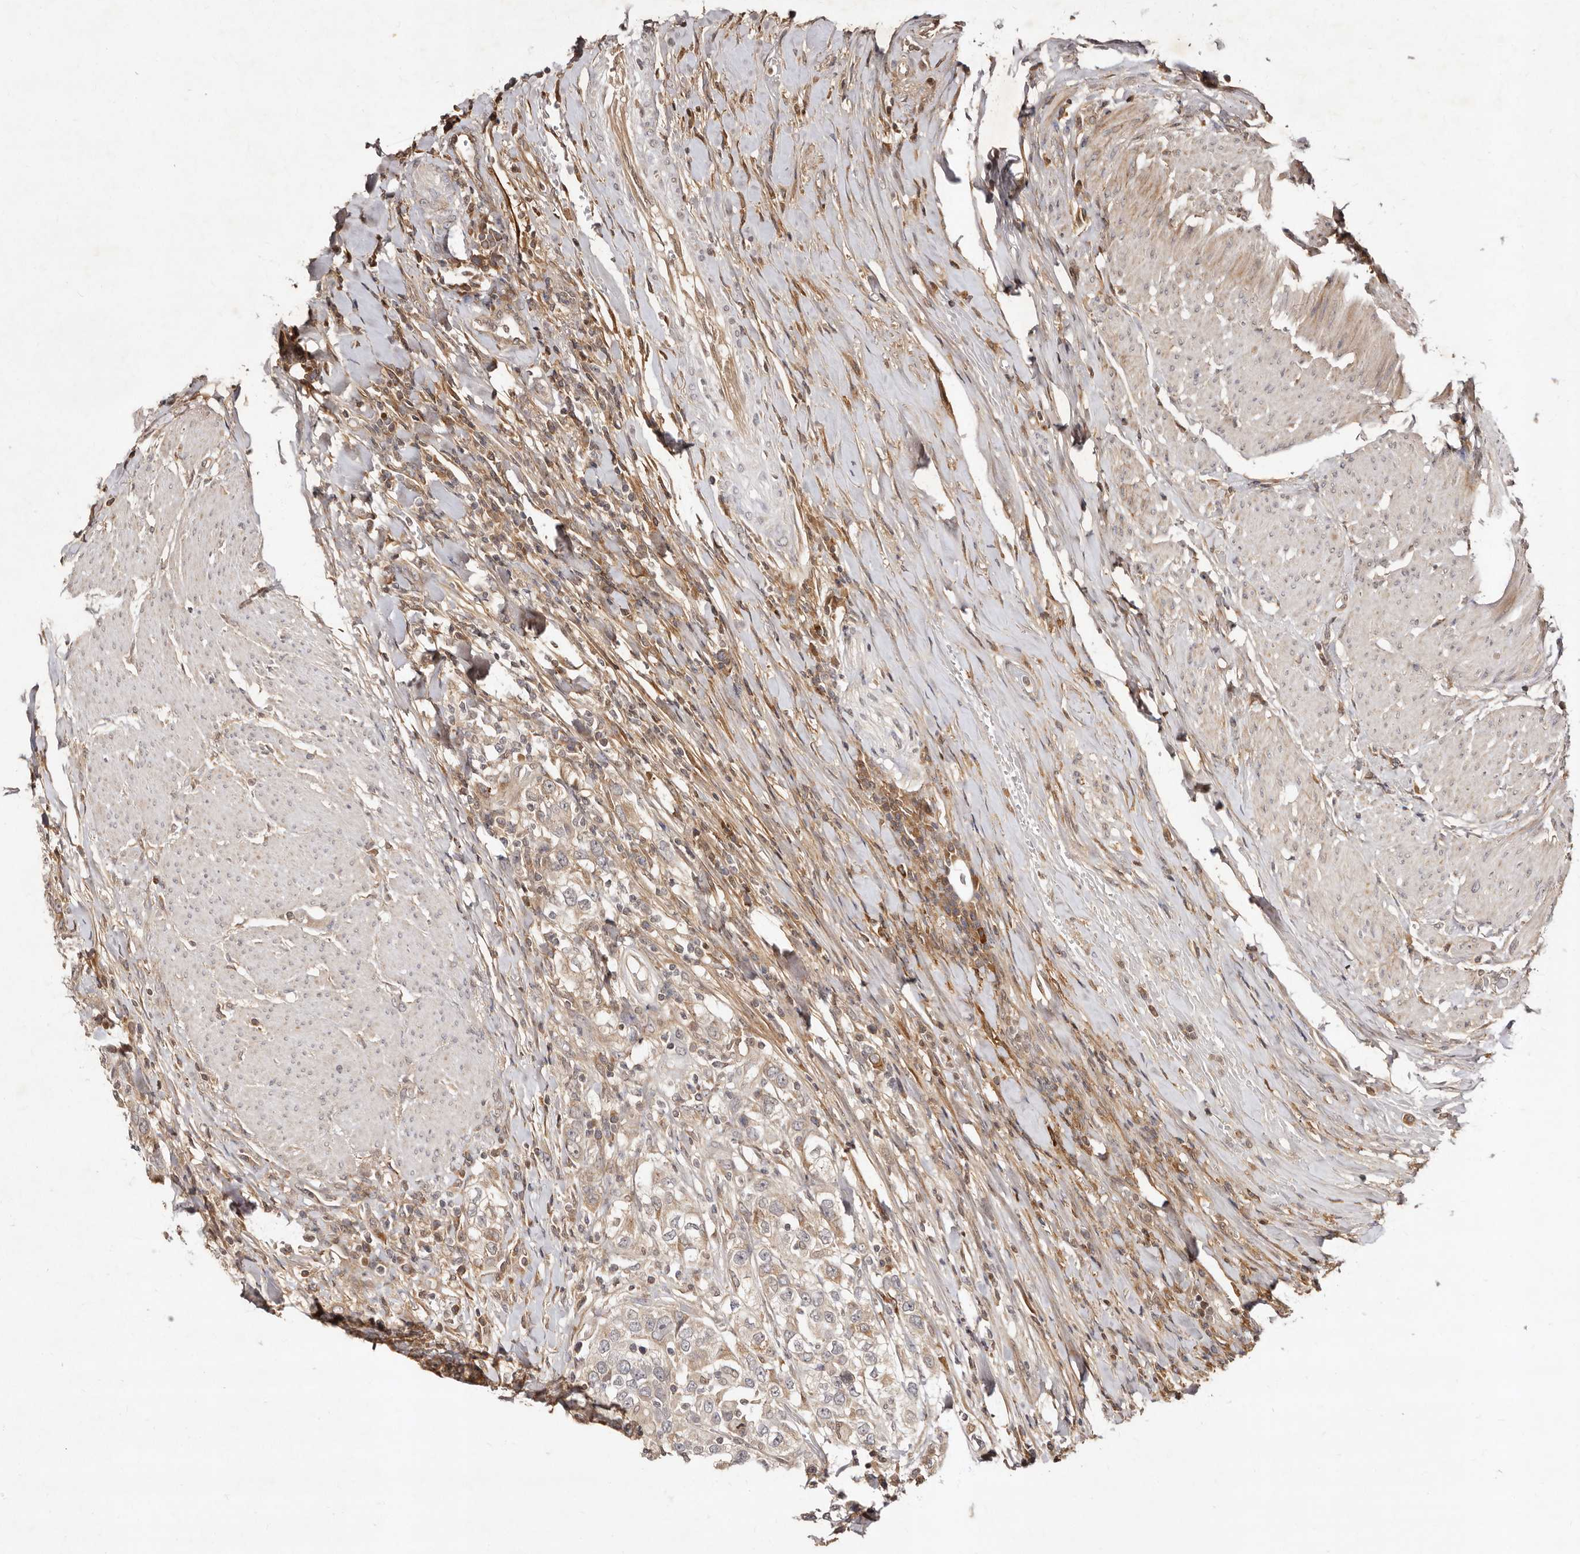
{"staining": {"intensity": "weak", "quantity": "25%-75%", "location": "cytoplasmic/membranous"}, "tissue": "urothelial cancer", "cell_type": "Tumor cells", "image_type": "cancer", "snomed": [{"axis": "morphology", "description": "Urothelial carcinoma, High grade"}, {"axis": "topography", "description": "Urinary bladder"}], "caption": "The micrograph displays immunohistochemical staining of high-grade urothelial carcinoma. There is weak cytoplasmic/membranous expression is present in about 25%-75% of tumor cells.", "gene": "LCORL", "patient": {"sex": "female", "age": 80}}